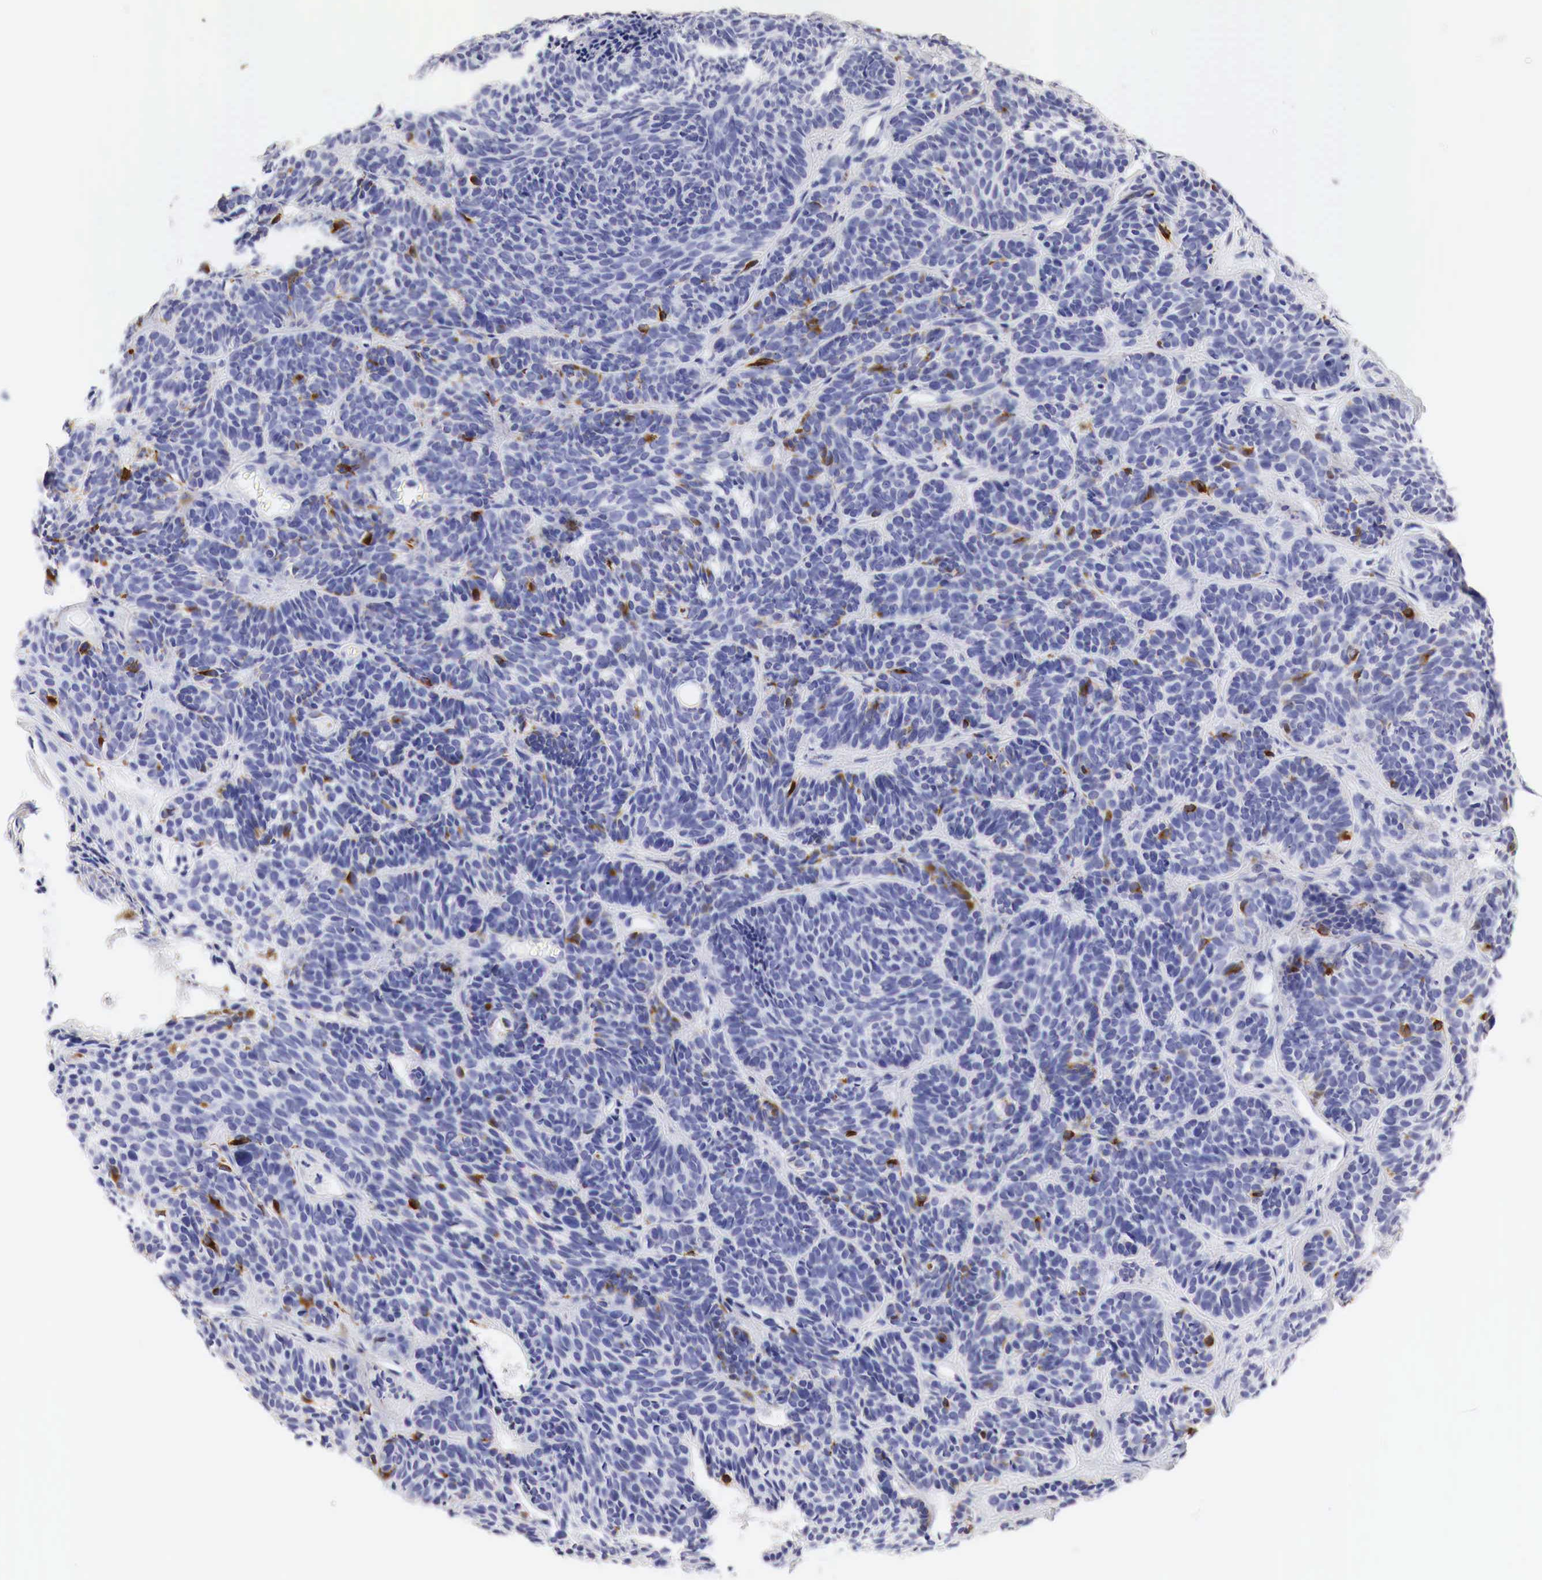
{"staining": {"intensity": "negative", "quantity": "none", "location": "none"}, "tissue": "skin cancer", "cell_type": "Tumor cells", "image_type": "cancer", "snomed": [{"axis": "morphology", "description": "Basal cell carcinoma"}, {"axis": "topography", "description": "Skin"}], "caption": "A histopathology image of skin basal cell carcinoma stained for a protein displays no brown staining in tumor cells.", "gene": "TYR", "patient": {"sex": "female", "age": 62}}